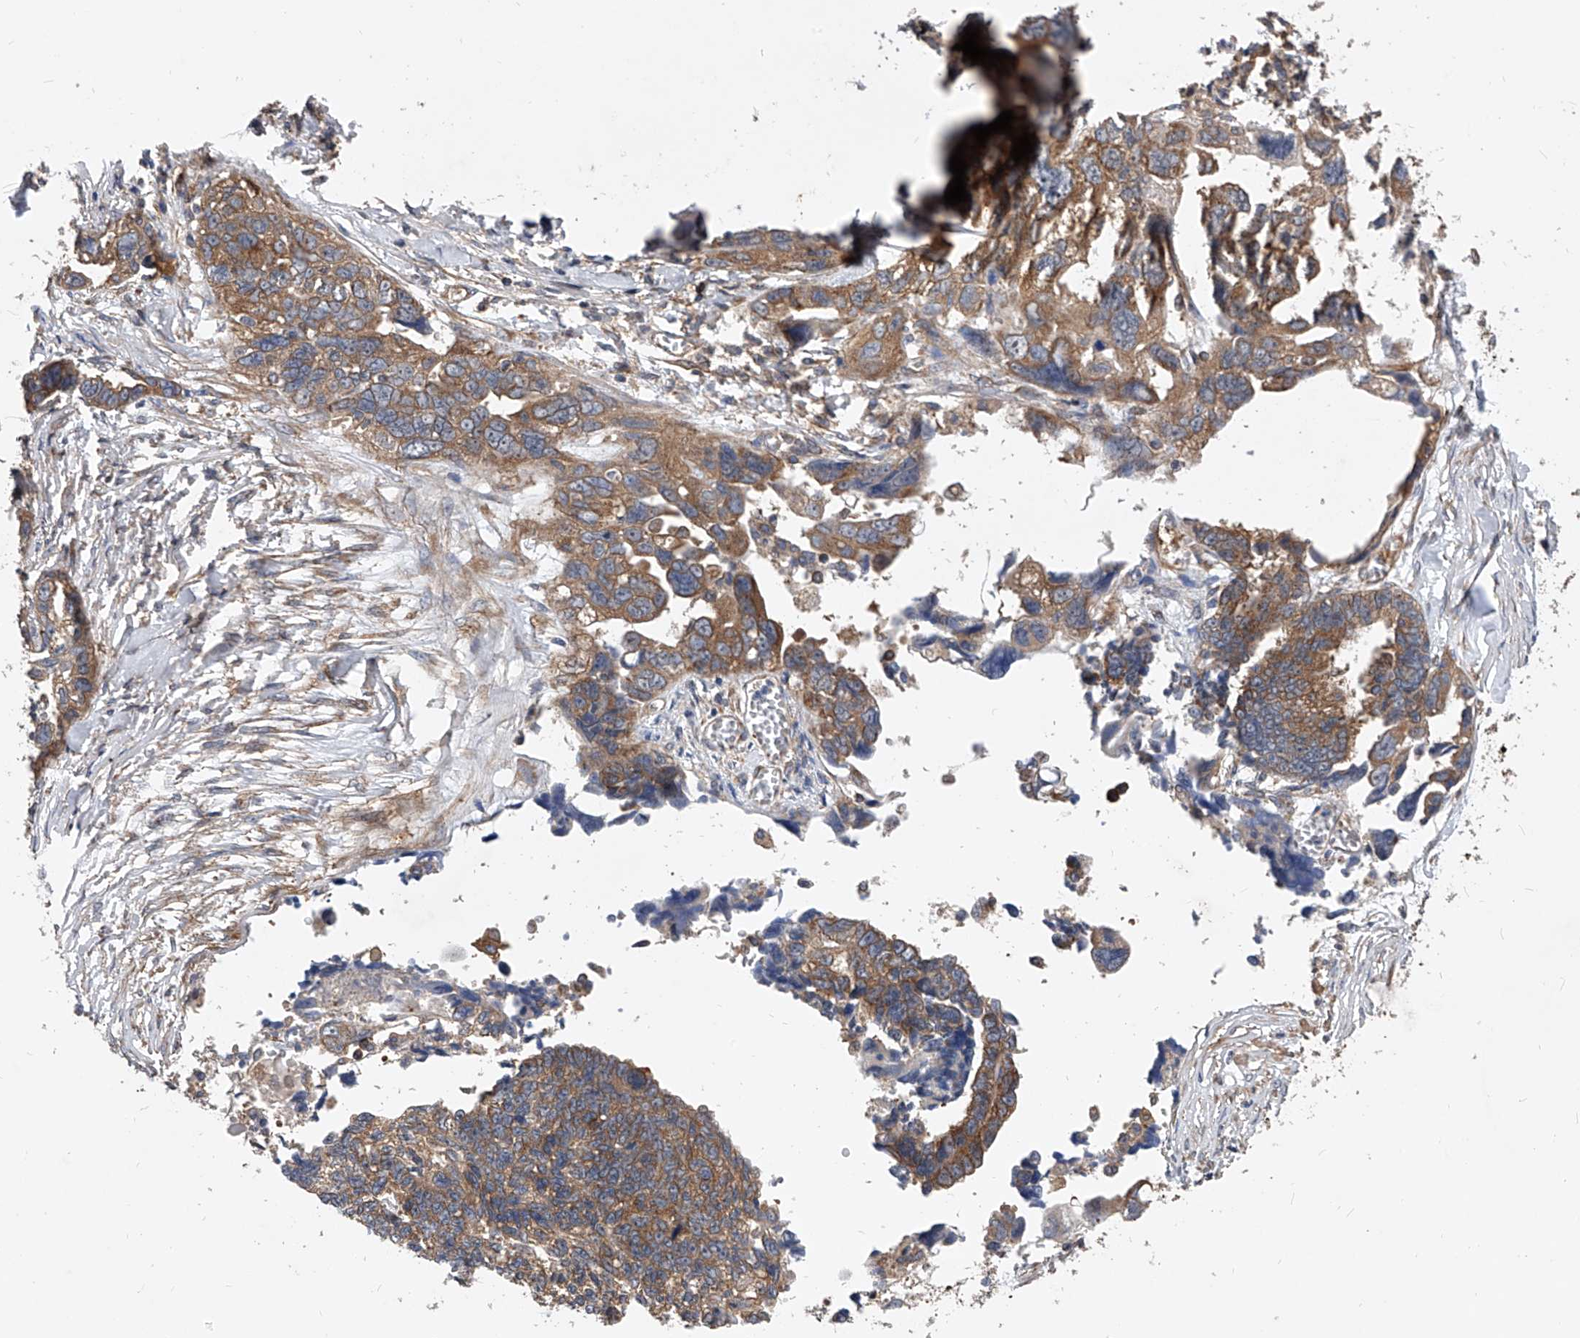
{"staining": {"intensity": "moderate", "quantity": ">75%", "location": "cytoplasmic/membranous"}, "tissue": "ovarian cancer", "cell_type": "Tumor cells", "image_type": "cancer", "snomed": [{"axis": "morphology", "description": "Cystadenocarcinoma, serous, NOS"}, {"axis": "topography", "description": "Ovary"}], "caption": "High-magnification brightfield microscopy of ovarian serous cystadenocarcinoma stained with DAB (brown) and counterstained with hematoxylin (blue). tumor cells exhibit moderate cytoplasmic/membranous expression is identified in approximately>75% of cells.", "gene": "CFAP410", "patient": {"sex": "female", "age": 79}}